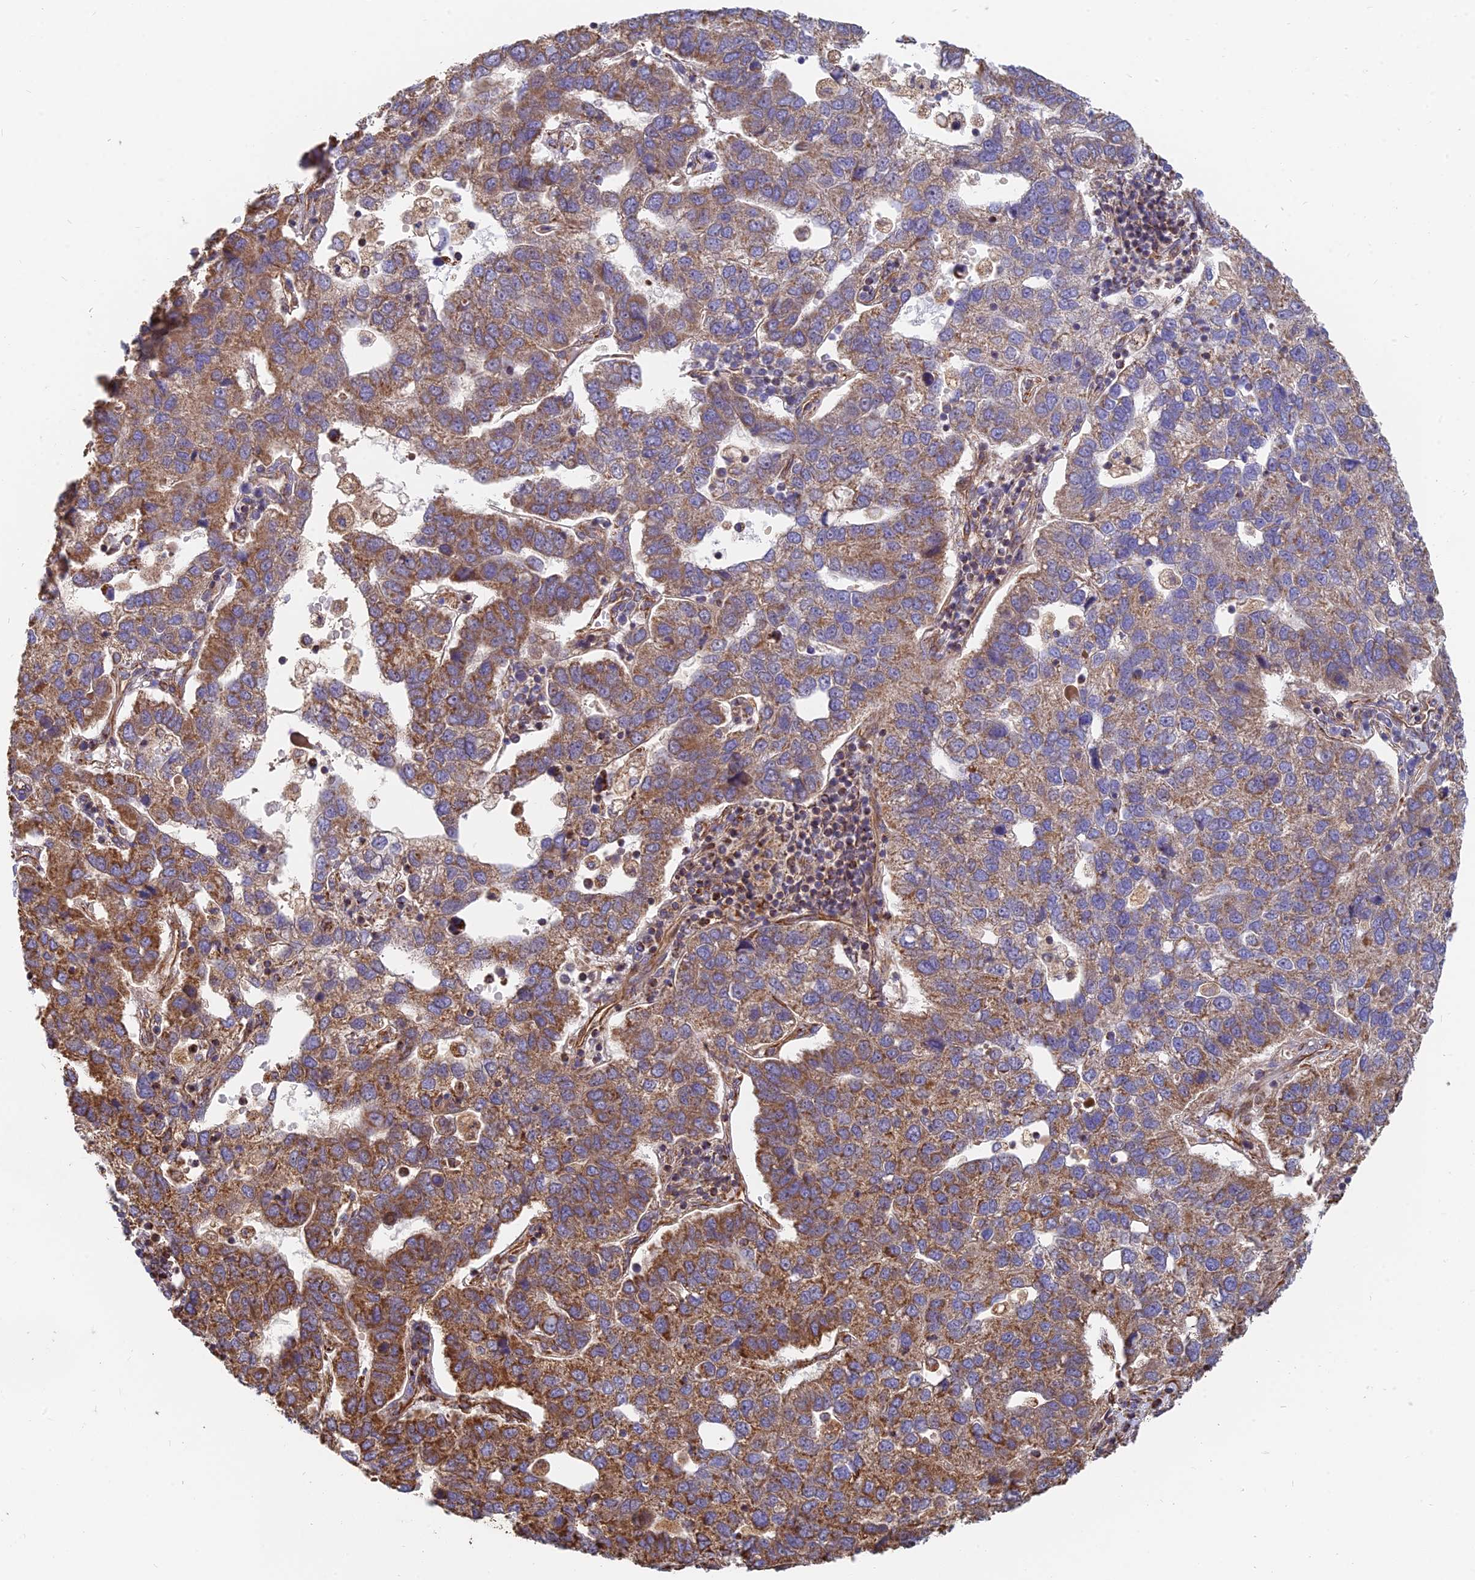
{"staining": {"intensity": "moderate", "quantity": ">75%", "location": "cytoplasmic/membranous"}, "tissue": "pancreatic cancer", "cell_type": "Tumor cells", "image_type": "cancer", "snomed": [{"axis": "morphology", "description": "Adenocarcinoma, NOS"}, {"axis": "topography", "description": "Pancreas"}], "caption": "Immunohistochemistry (IHC) histopathology image of neoplastic tissue: pancreatic cancer stained using IHC displays medium levels of moderate protein expression localized specifically in the cytoplasmic/membranous of tumor cells, appearing as a cytoplasmic/membranous brown color.", "gene": "DSTYK", "patient": {"sex": "female", "age": 61}}